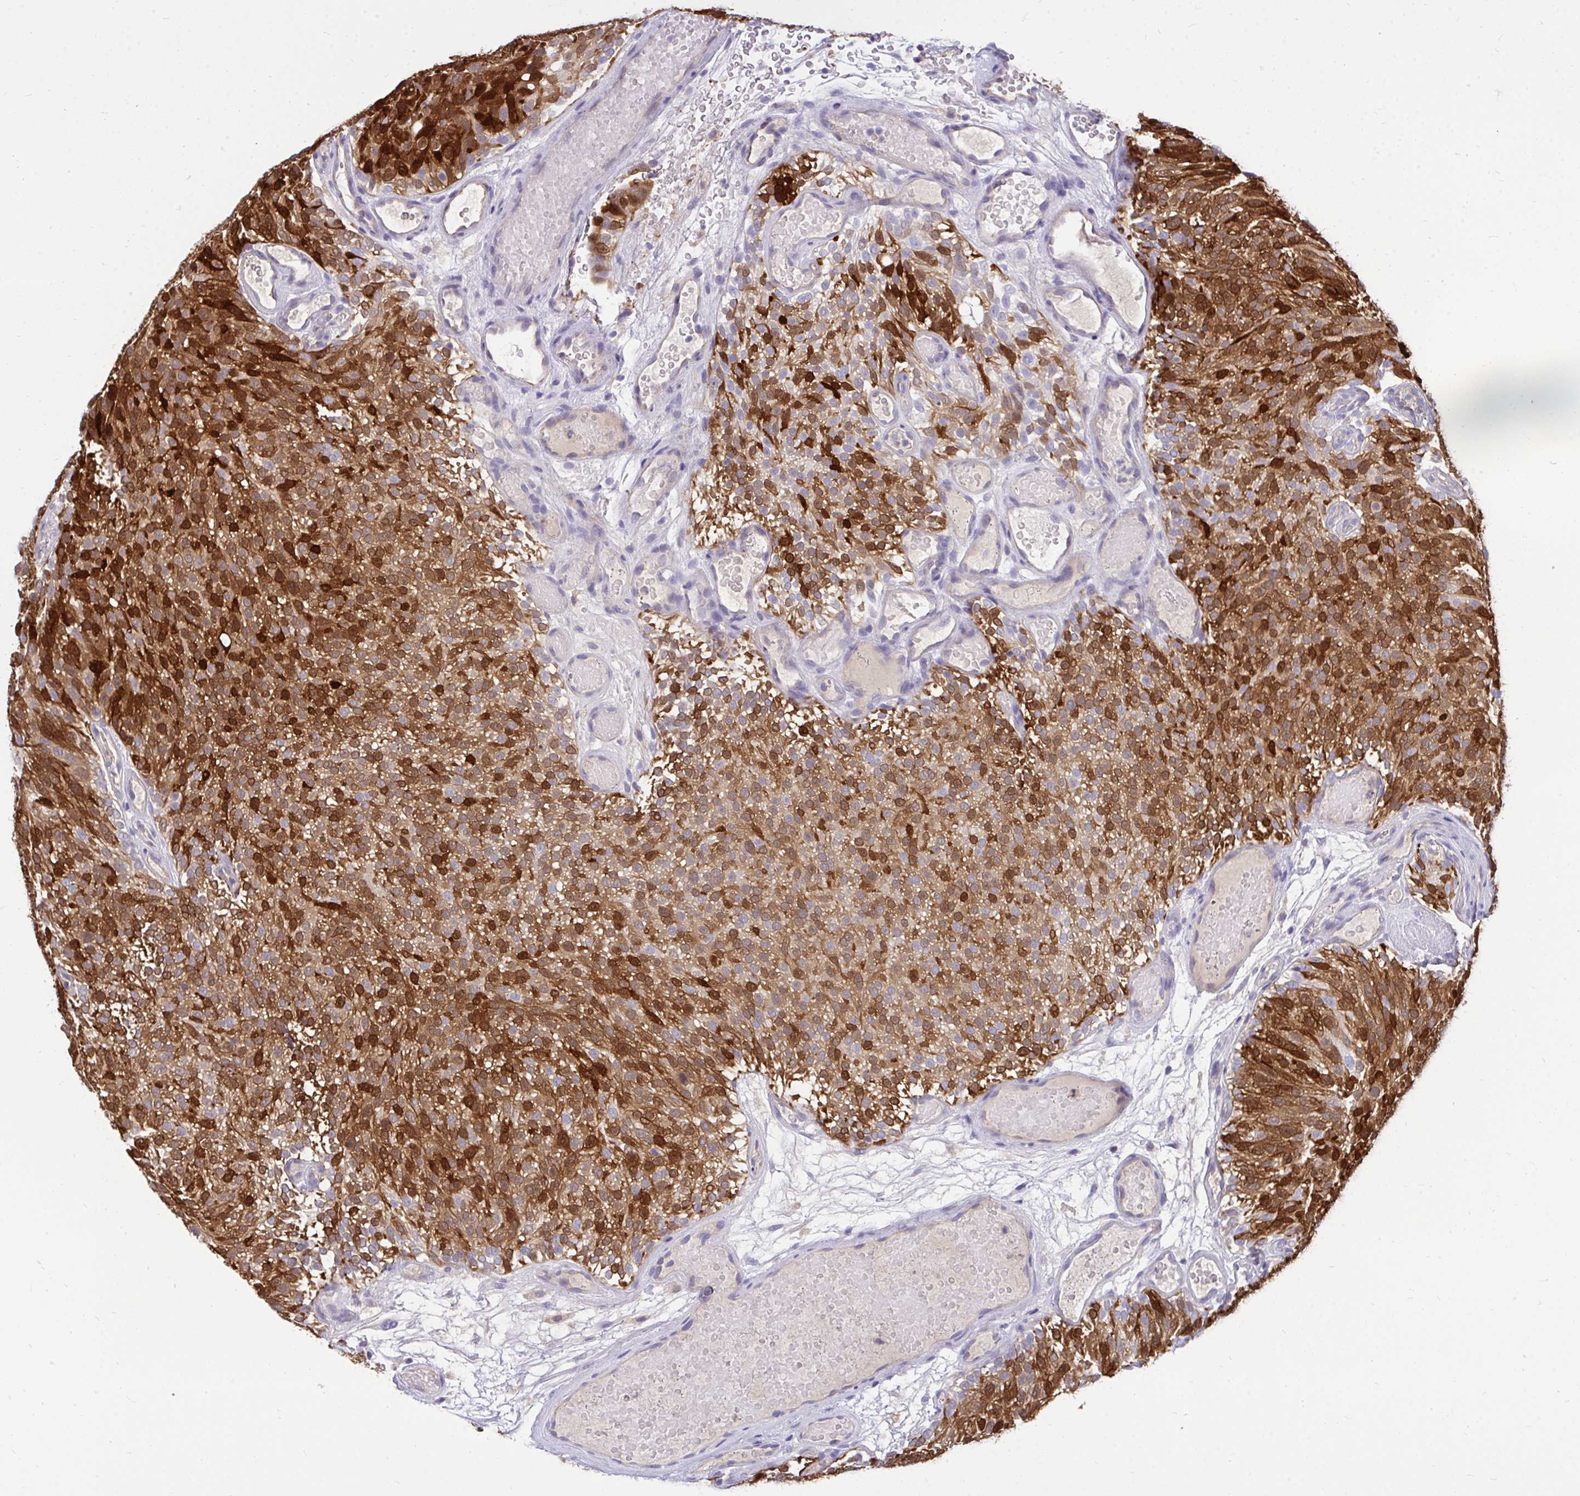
{"staining": {"intensity": "strong", "quantity": ">75%", "location": "cytoplasmic/membranous,nuclear"}, "tissue": "urothelial cancer", "cell_type": "Tumor cells", "image_type": "cancer", "snomed": [{"axis": "morphology", "description": "Urothelial carcinoma, Low grade"}, {"axis": "topography", "description": "Urinary bladder"}], "caption": "About >75% of tumor cells in low-grade urothelial carcinoma show strong cytoplasmic/membranous and nuclear protein expression as visualized by brown immunohistochemical staining.", "gene": "FABP3", "patient": {"sex": "male", "age": 78}}